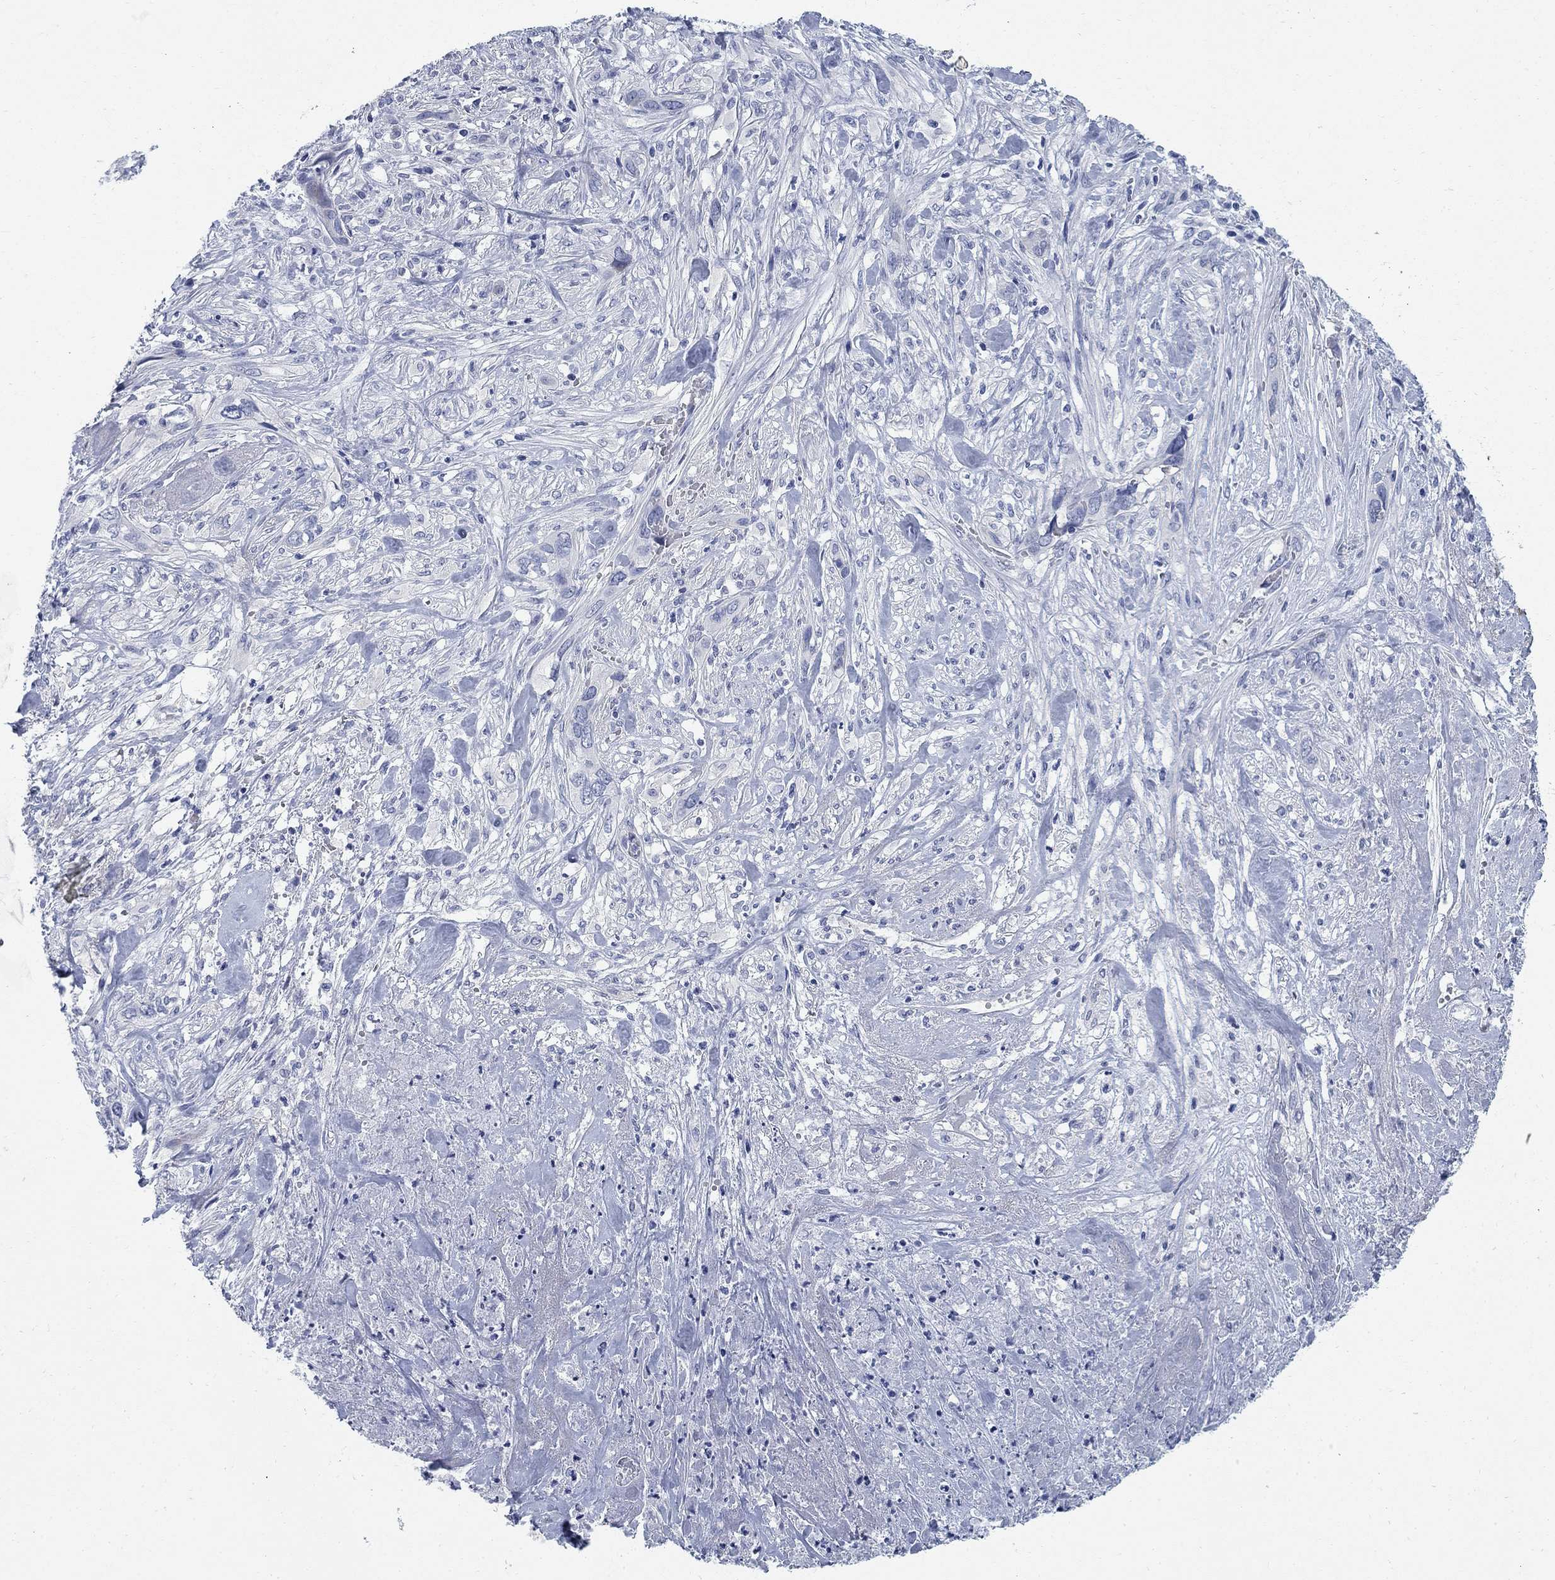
{"staining": {"intensity": "negative", "quantity": "none", "location": "none"}, "tissue": "cervical cancer", "cell_type": "Tumor cells", "image_type": "cancer", "snomed": [{"axis": "morphology", "description": "Squamous cell carcinoma, NOS"}, {"axis": "topography", "description": "Cervix"}], "caption": "A histopathology image of human cervical cancer is negative for staining in tumor cells.", "gene": "DNER", "patient": {"sex": "female", "age": 57}}